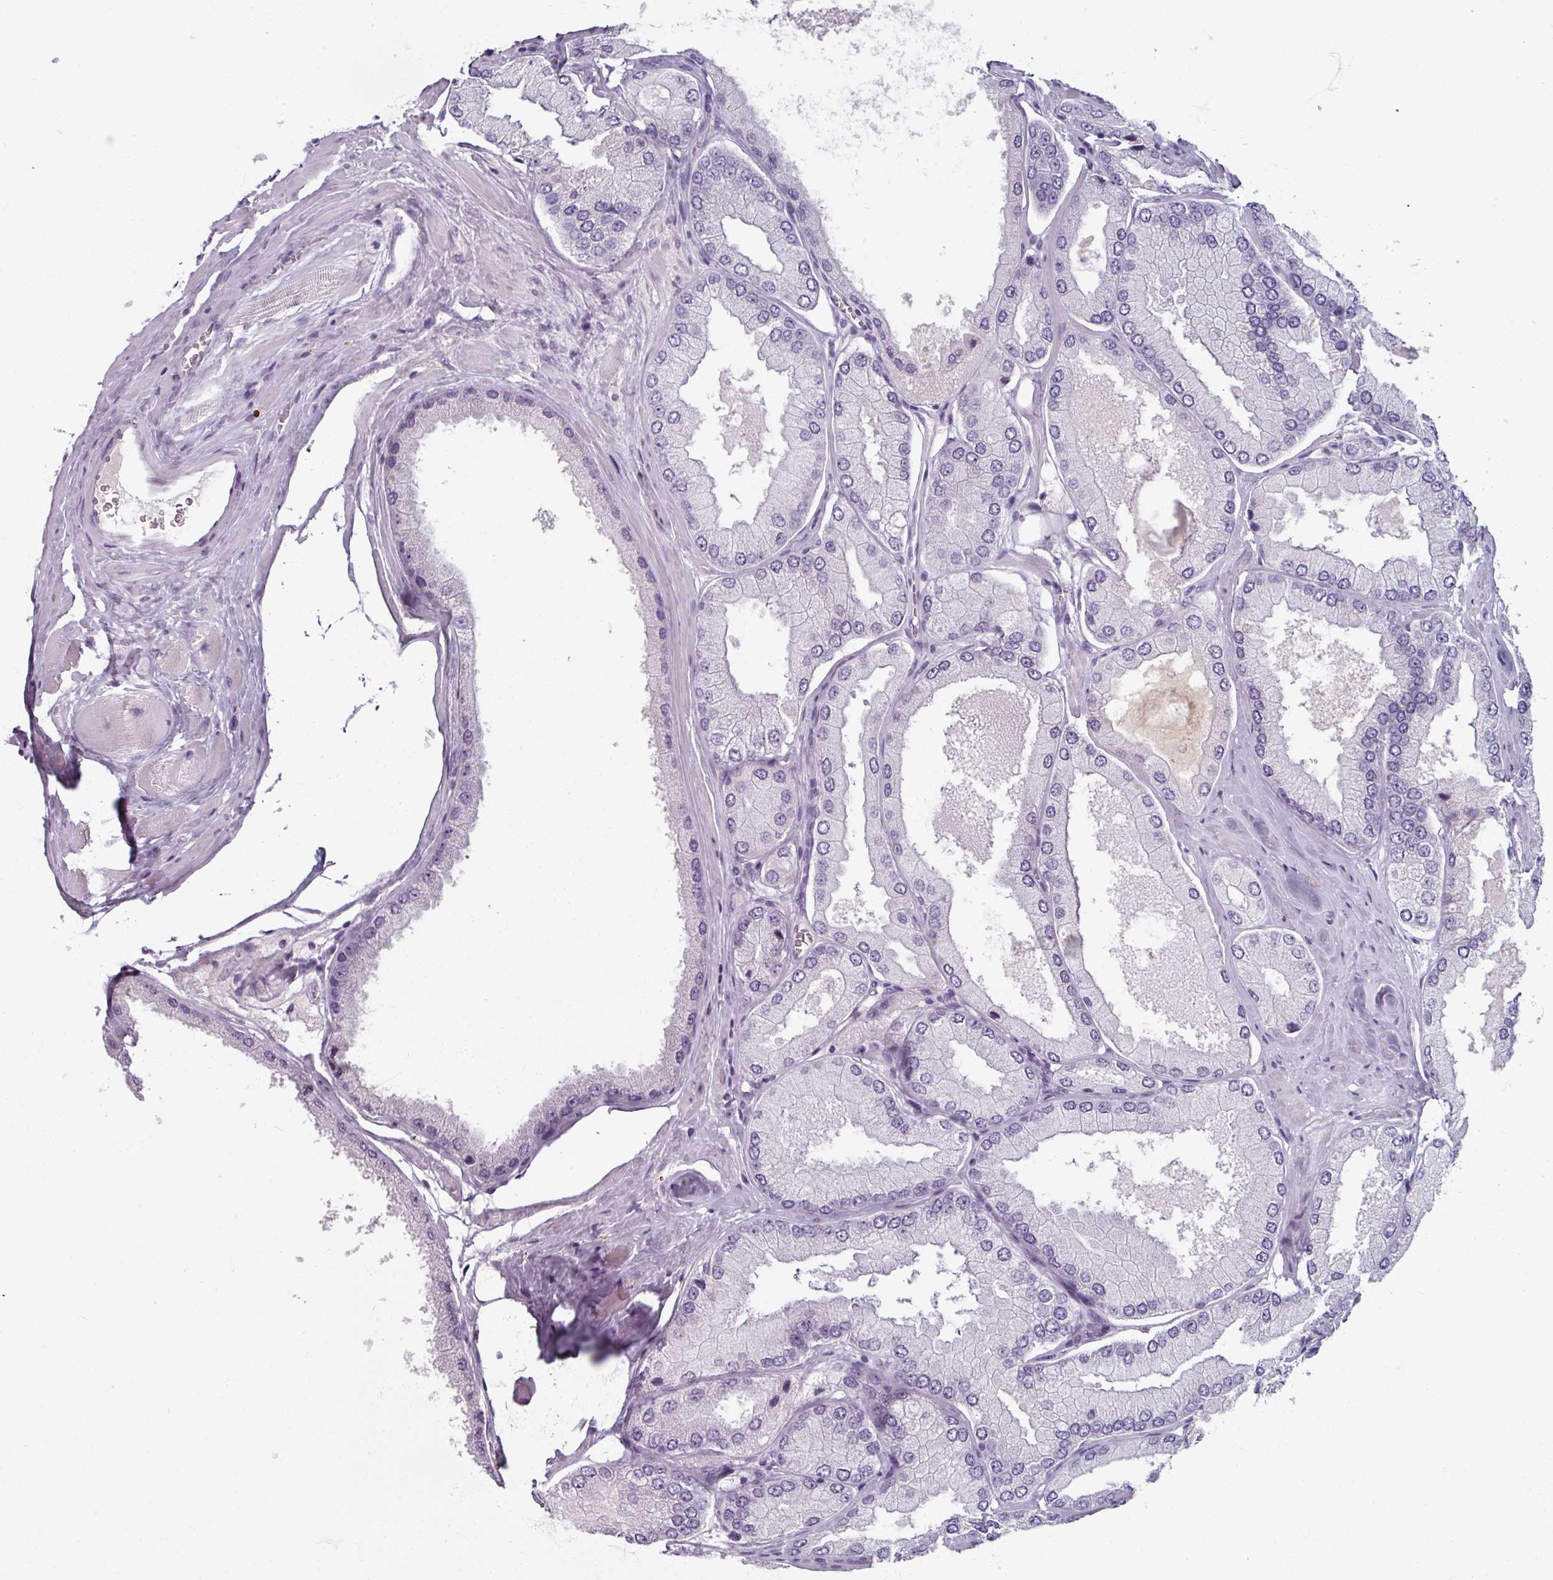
{"staining": {"intensity": "negative", "quantity": "none", "location": "none"}, "tissue": "prostate cancer", "cell_type": "Tumor cells", "image_type": "cancer", "snomed": [{"axis": "morphology", "description": "Adenocarcinoma, Low grade"}, {"axis": "topography", "description": "Prostate"}], "caption": "An immunohistochemistry (IHC) histopathology image of prostate adenocarcinoma (low-grade) is shown. There is no staining in tumor cells of prostate adenocarcinoma (low-grade).", "gene": "SMIM11", "patient": {"sex": "male", "age": 42}}